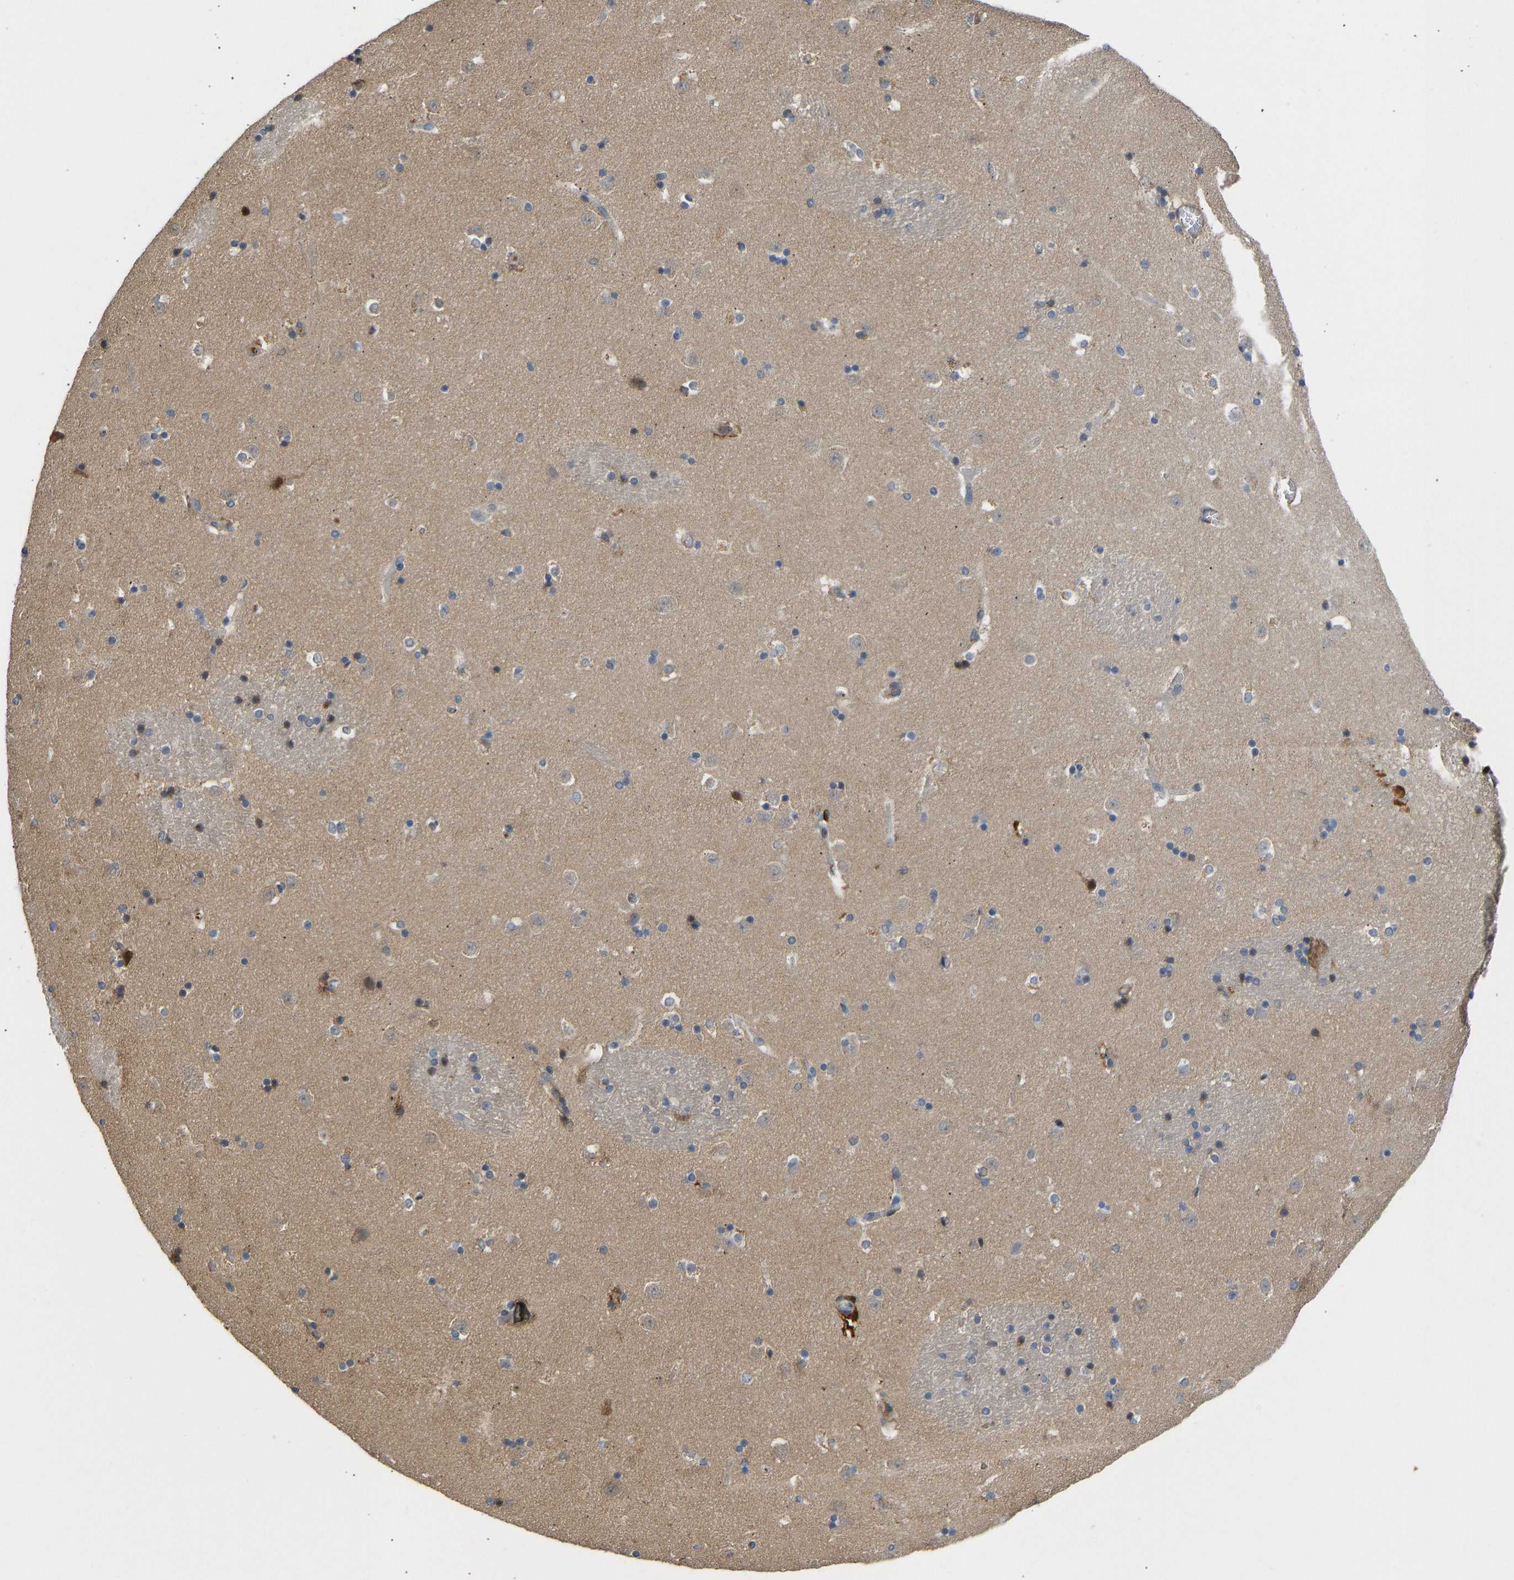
{"staining": {"intensity": "moderate", "quantity": "<25%", "location": "cytoplasmic/membranous"}, "tissue": "caudate", "cell_type": "Glial cells", "image_type": "normal", "snomed": [{"axis": "morphology", "description": "Normal tissue, NOS"}, {"axis": "topography", "description": "Lateral ventricle wall"}], "caption": "The immunohistochemical stain labels moderate cytoplasmic/membranous staining in glial cells of normal caudate.", "gene": "VCPKMT", "patient": {"sex": "male", "age": 45}}